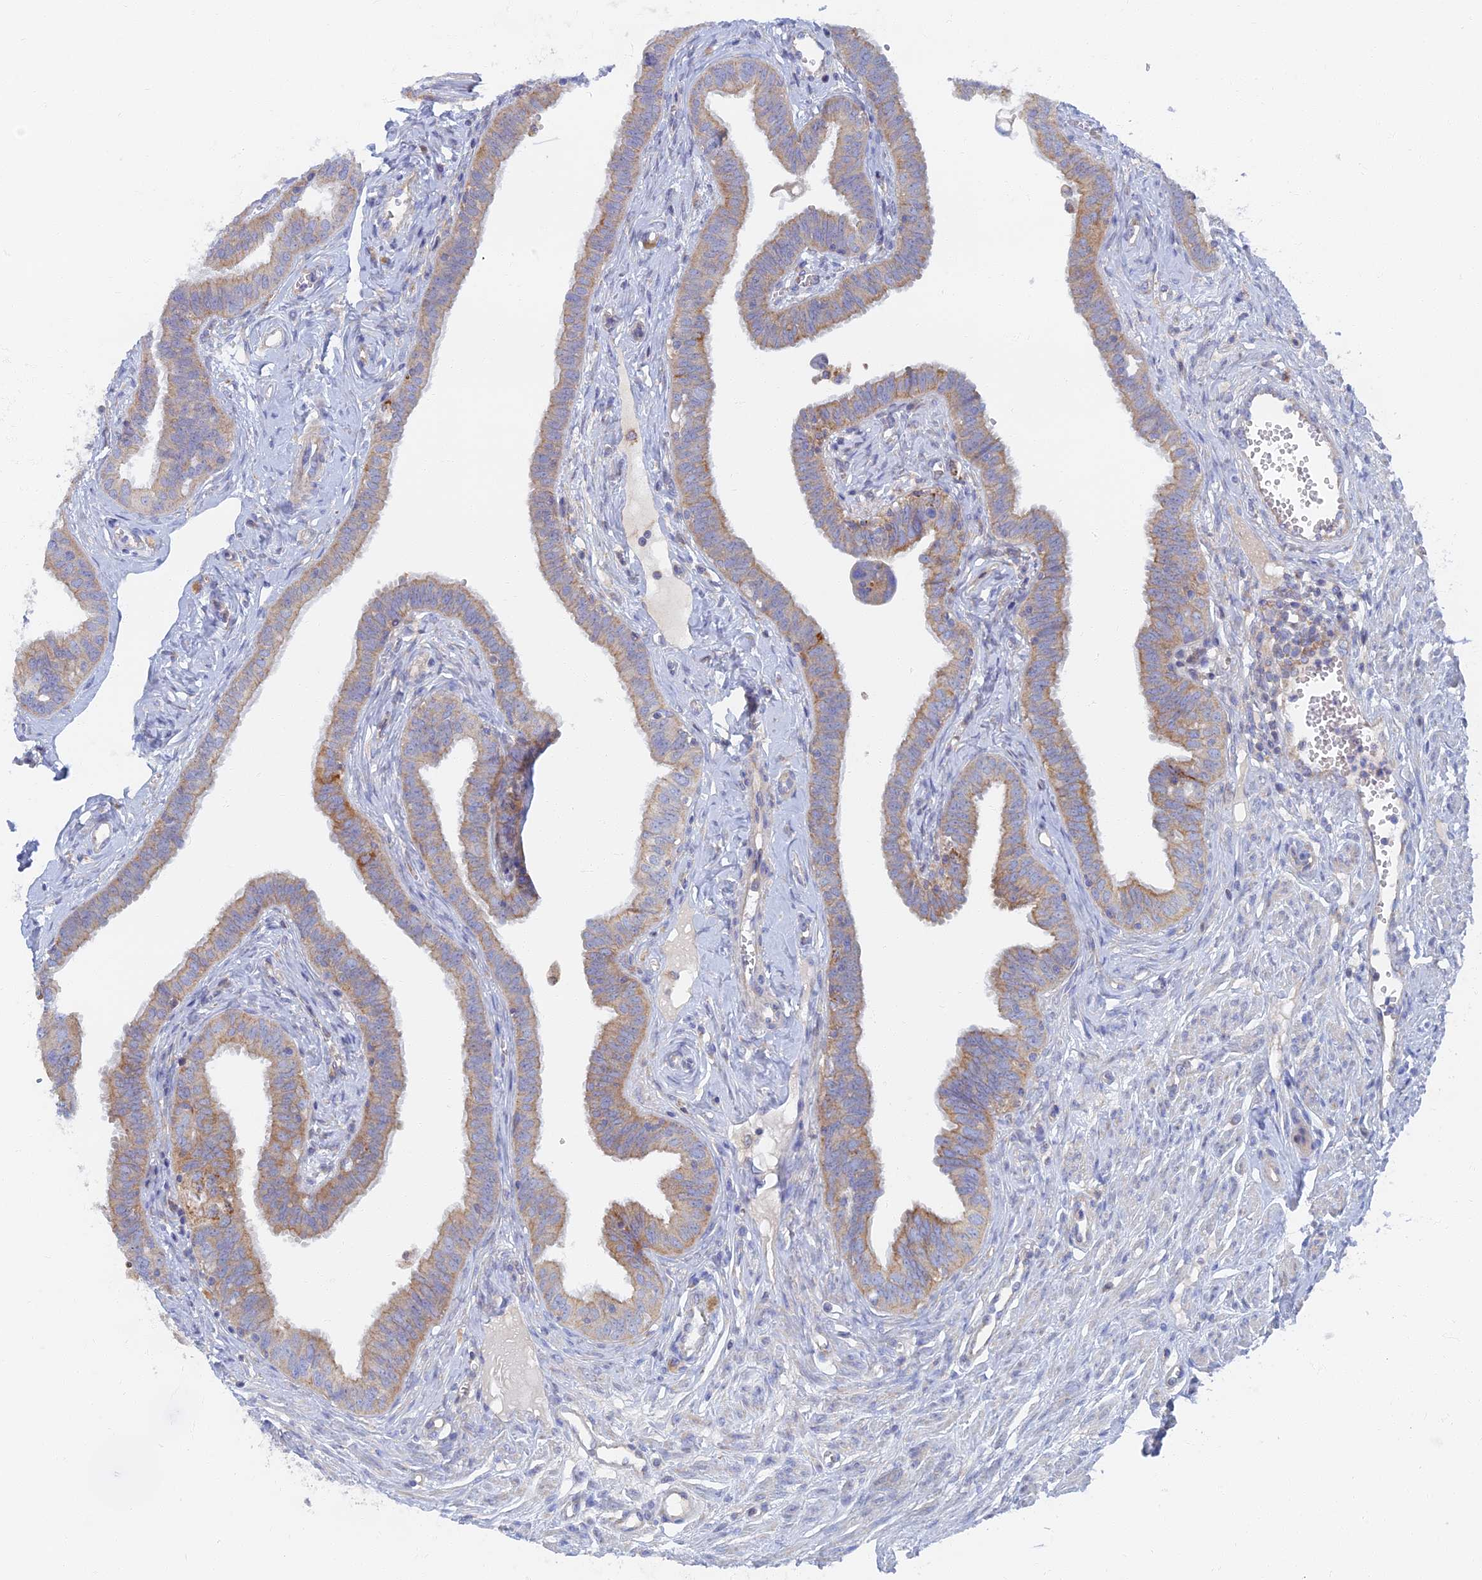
{"staining": {"intensity": "moderate", "quantity": "<25%", "location": "cytoplasmic/membranous"}, "tissue": "fallopian tube", "cell_type": "Glandular cells", "image_type": "normal", "snomed": [{"axis": "morphology", "description": "Normal tissue, NOS"}, {"axis": "morphology", "description": "Carcinoma, NOS"}, {"axis": "topography", "description": "Fallopian tube"}, {"axis": "topography", "description": "Ovary"}], "caption": "Human fallopian tube stained for a protein (brown) exhibits moderate cytoplasmic/membranous positive expression in approximately <25% of glandular cells.", "gene": "TMEM44", "patient": {"sex": "female", "age": 59}}